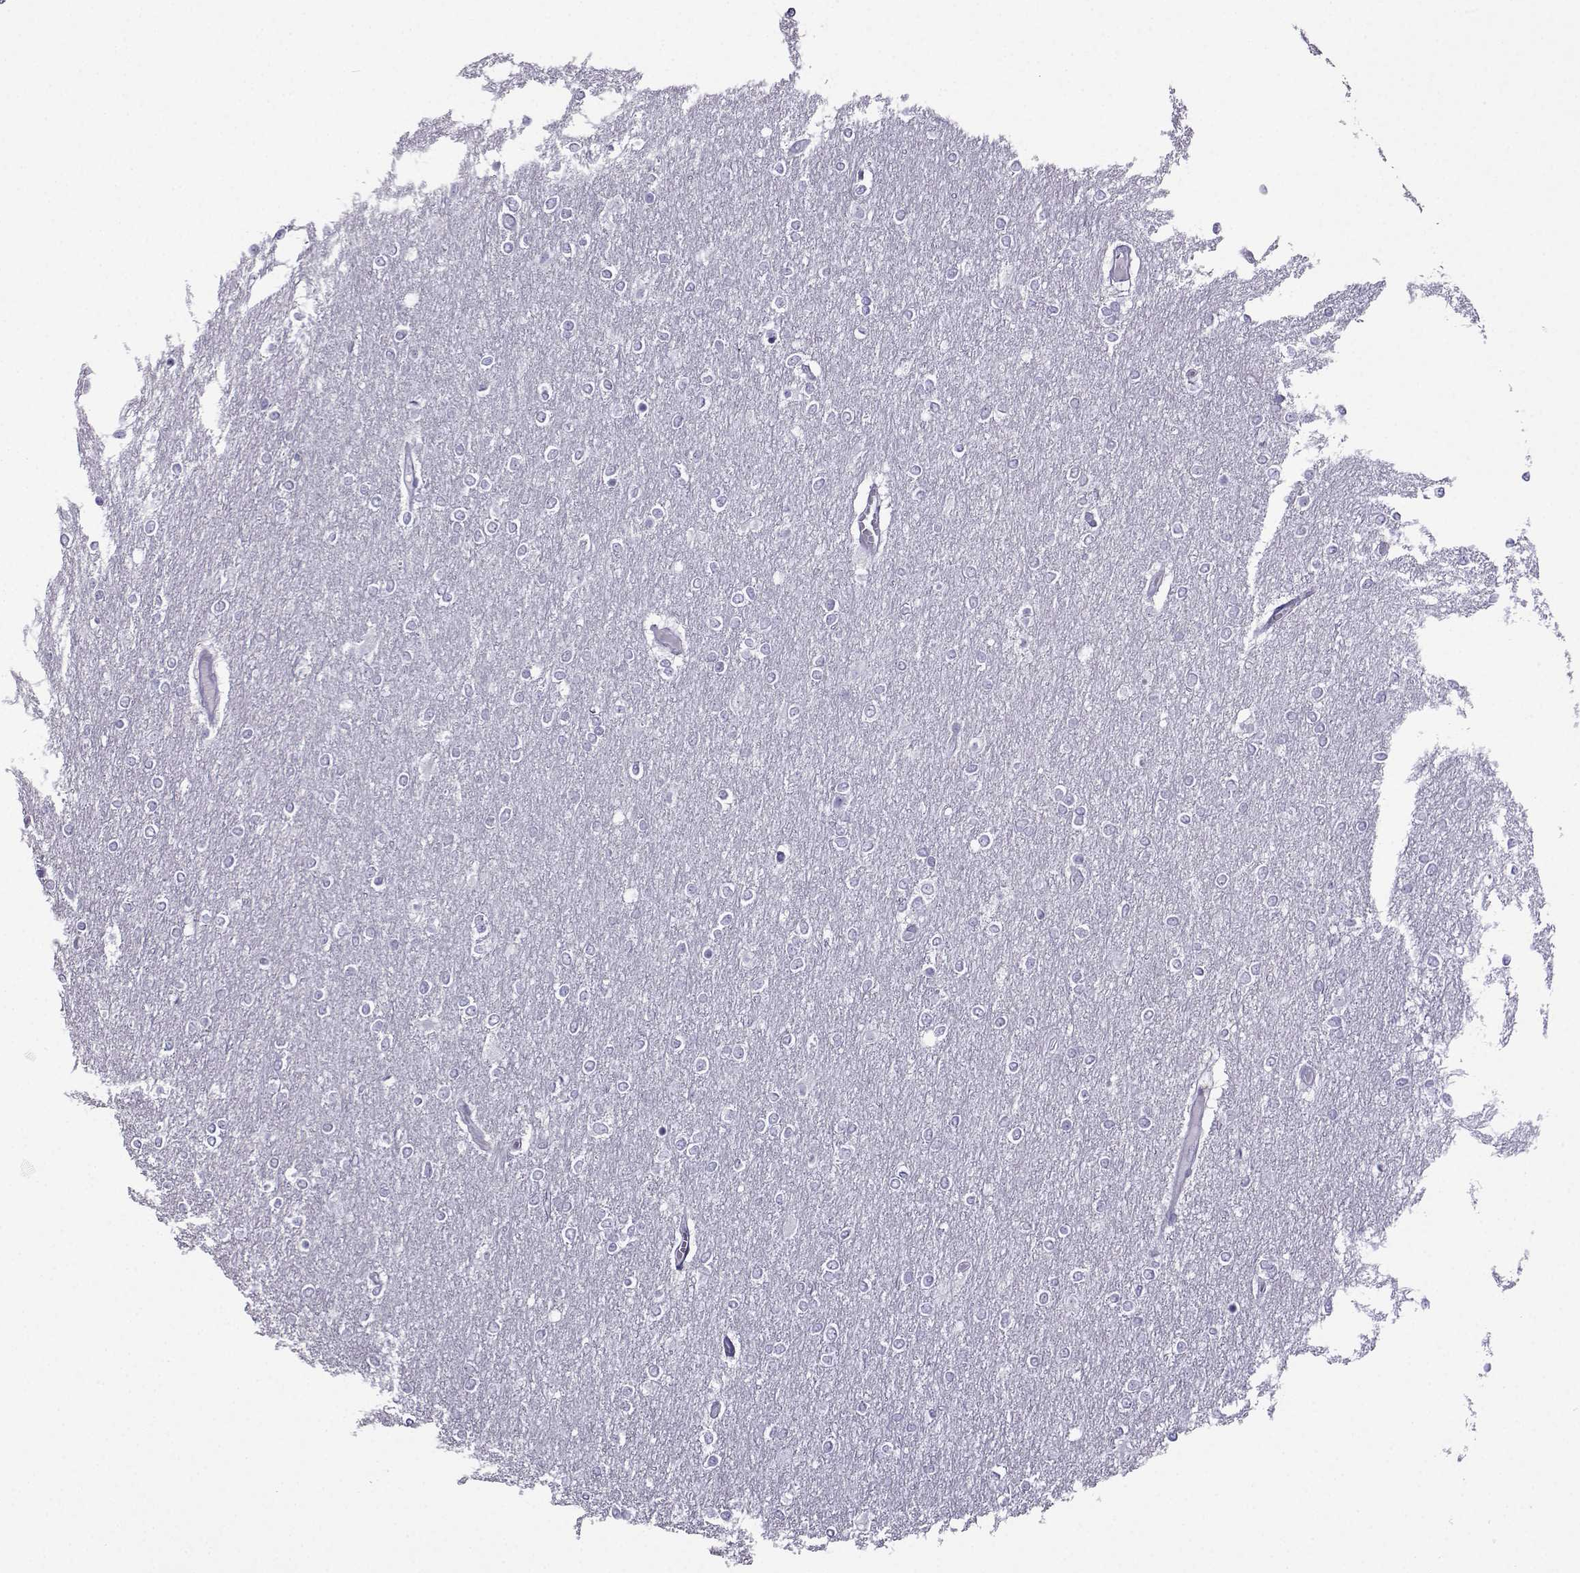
{"staining": {"intensity": "negative", "quantity": "none", "location": "none"}, "tissue": "glioma", "cell_type": "Tumor cells", "image_type": "cancer", "snomed": [{"axis": "morphology", "description": "Glioma, malignant, High grade"}, {"axis": "topography", "description": "Brain"}], "caption": "High magnification brightfield microscopy of high-grade glioma (malignant) stained with DAB (brown) and counterstained with hematoxylin (blue): tumor cells show no significant expression. (DAB IHC with hematoxylin counter stain).", "gene": "CRYBB1", "patient": {"sex": "female", "age": 61}}